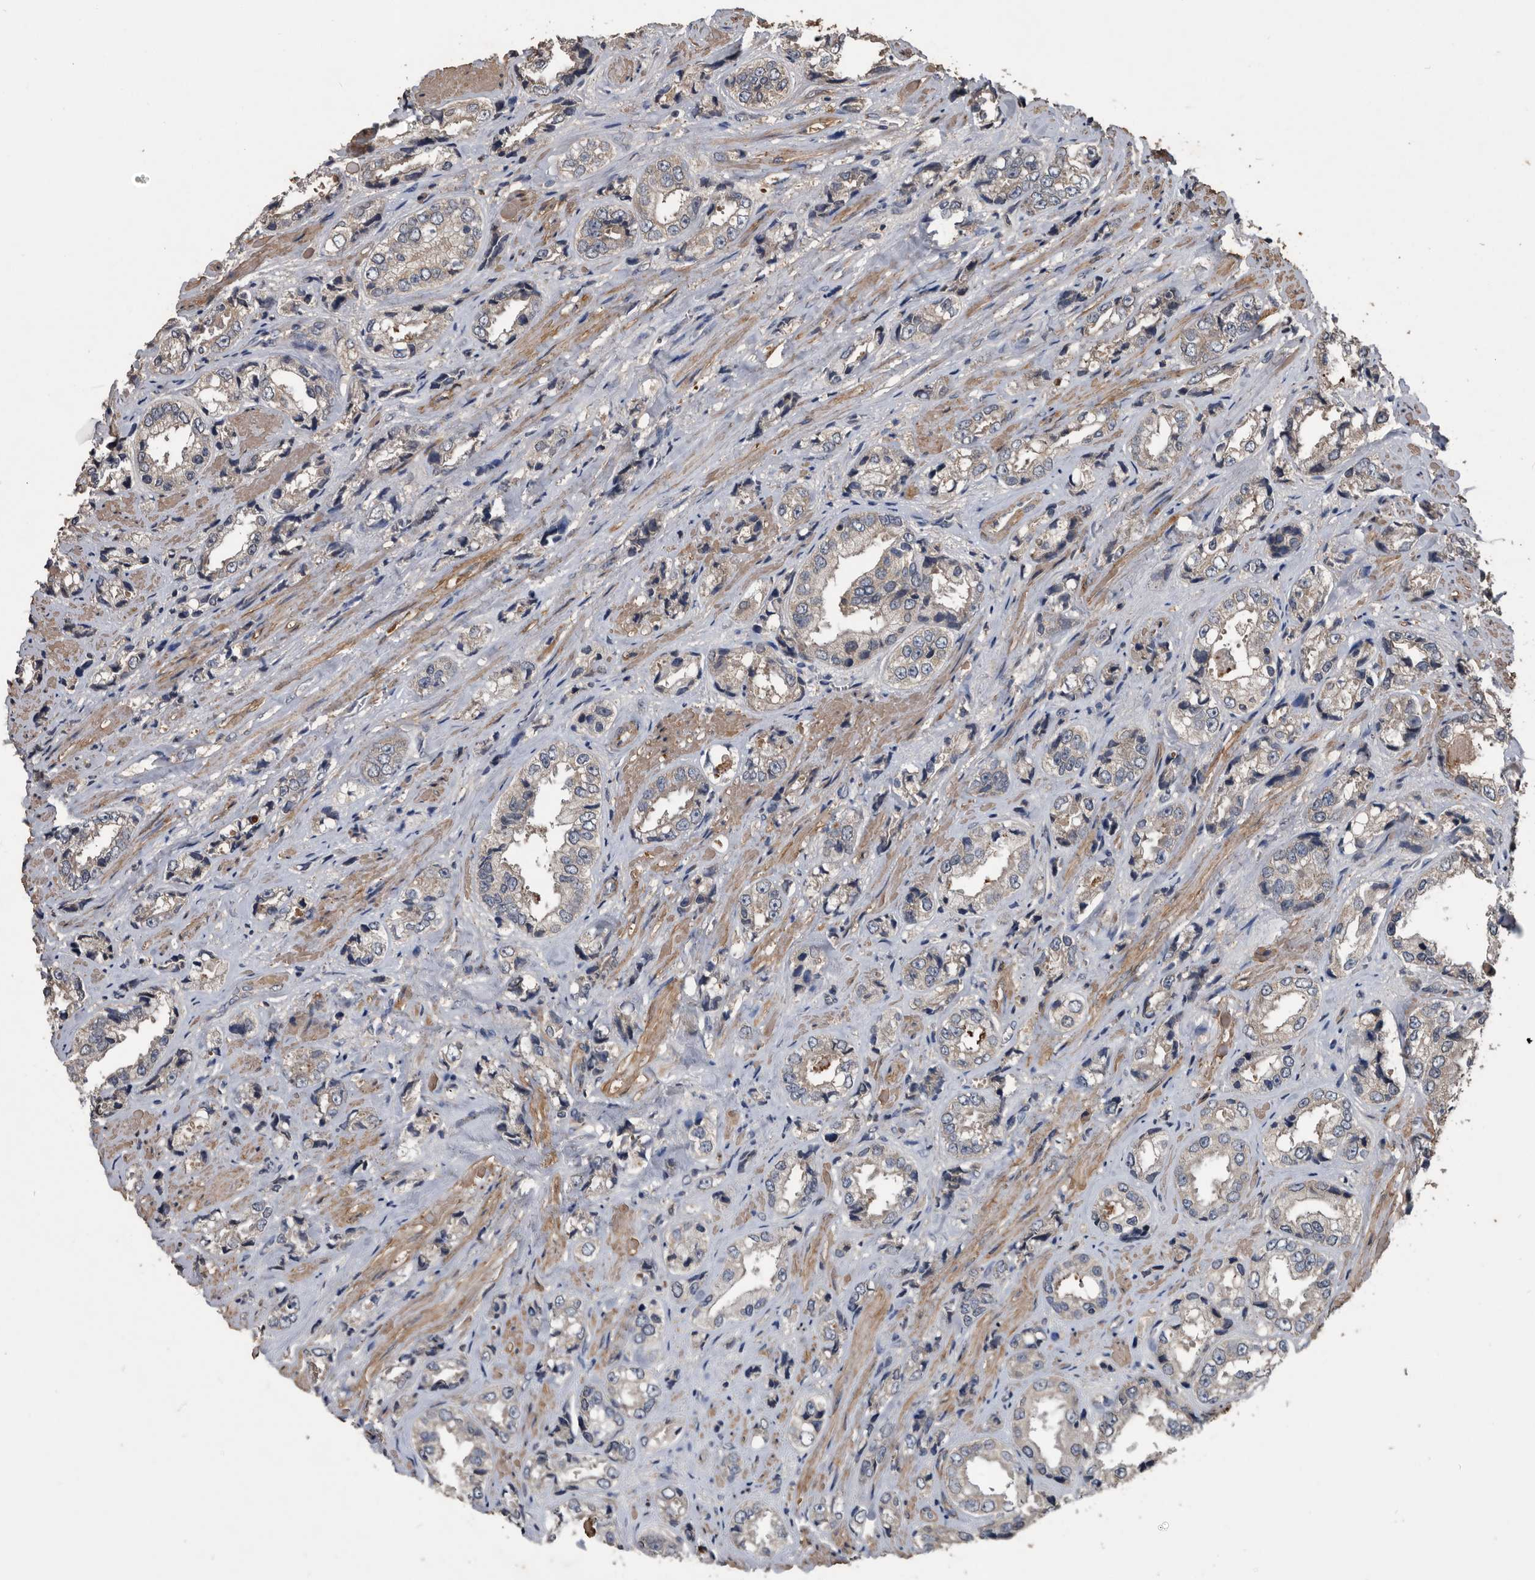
{"staining": {"intensity": "negative", "quantity": "none", "location": "none"}, "tissue": "prostate cancer", "cell_type": "Tumor cells", "image_type": "cancer", "snomed": [{"axis": "morphology", "description": "Adenocarcinoma, High grade"}, {"axis": "topography", "description": "Prostate"}], "caption": "Human prostate high-grade adenocarcinoma stained for a protein using IHC exhibits no expression in tumor cells.", "gene": "NRBP1", "patient": {"sex": "male", "age": 61}}